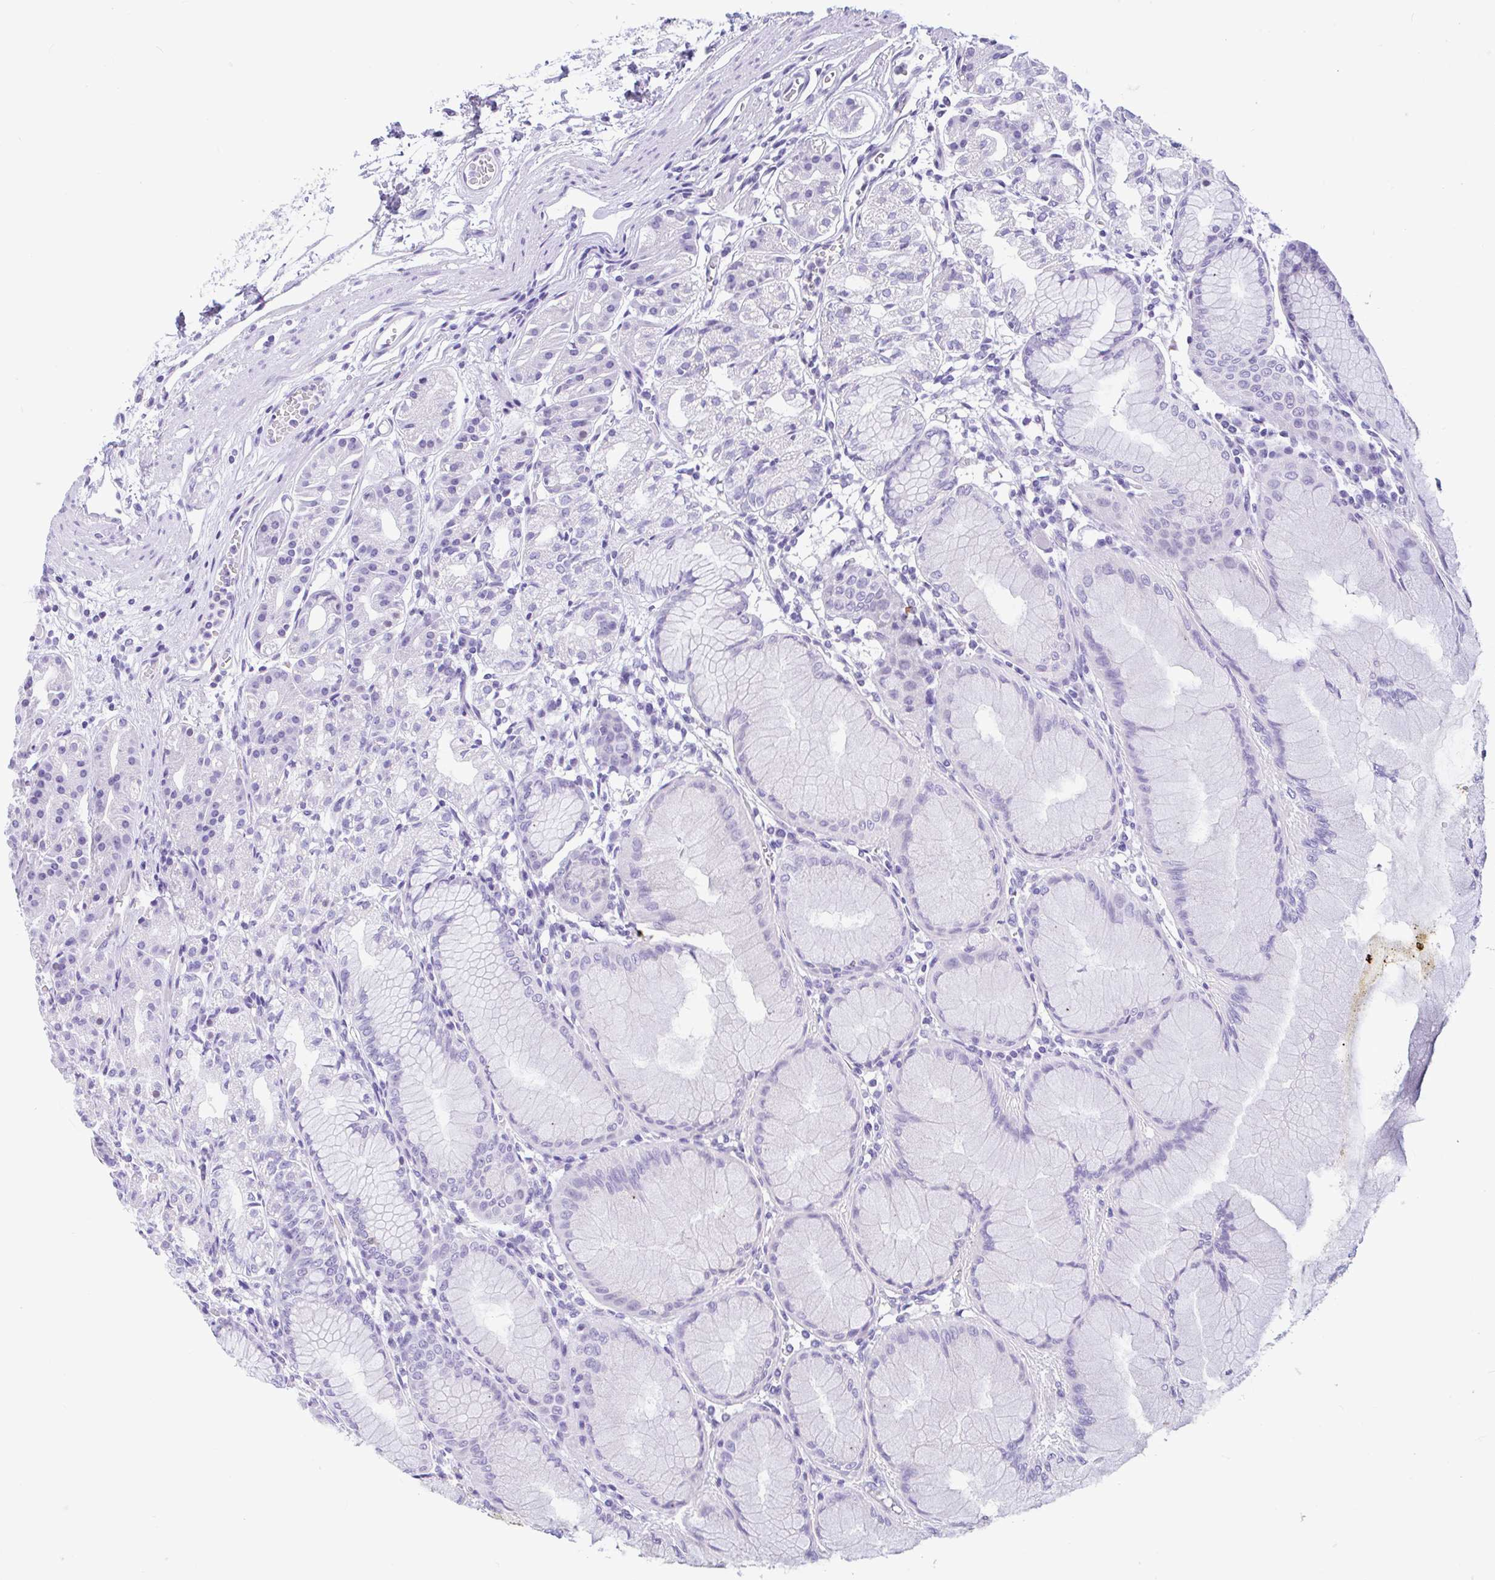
{"staining": {"intensity": "negative", "quantity": "none", "location": "none"}, "tissue": "stomach", "cell_type": "Glandular cells", "image_type": "normal", "snomed": [{"axis": "morphology", "description": "Normal tissue, NOS"}, {"axis": "topography", "description": "Stomach"}], "caption": "DAB immunohistochemical staining of unremarkable human stomach displays no significant positivity in glandular cells.", "gene": "ZNF319", "patient": {"sex": "female", "age": 57}}